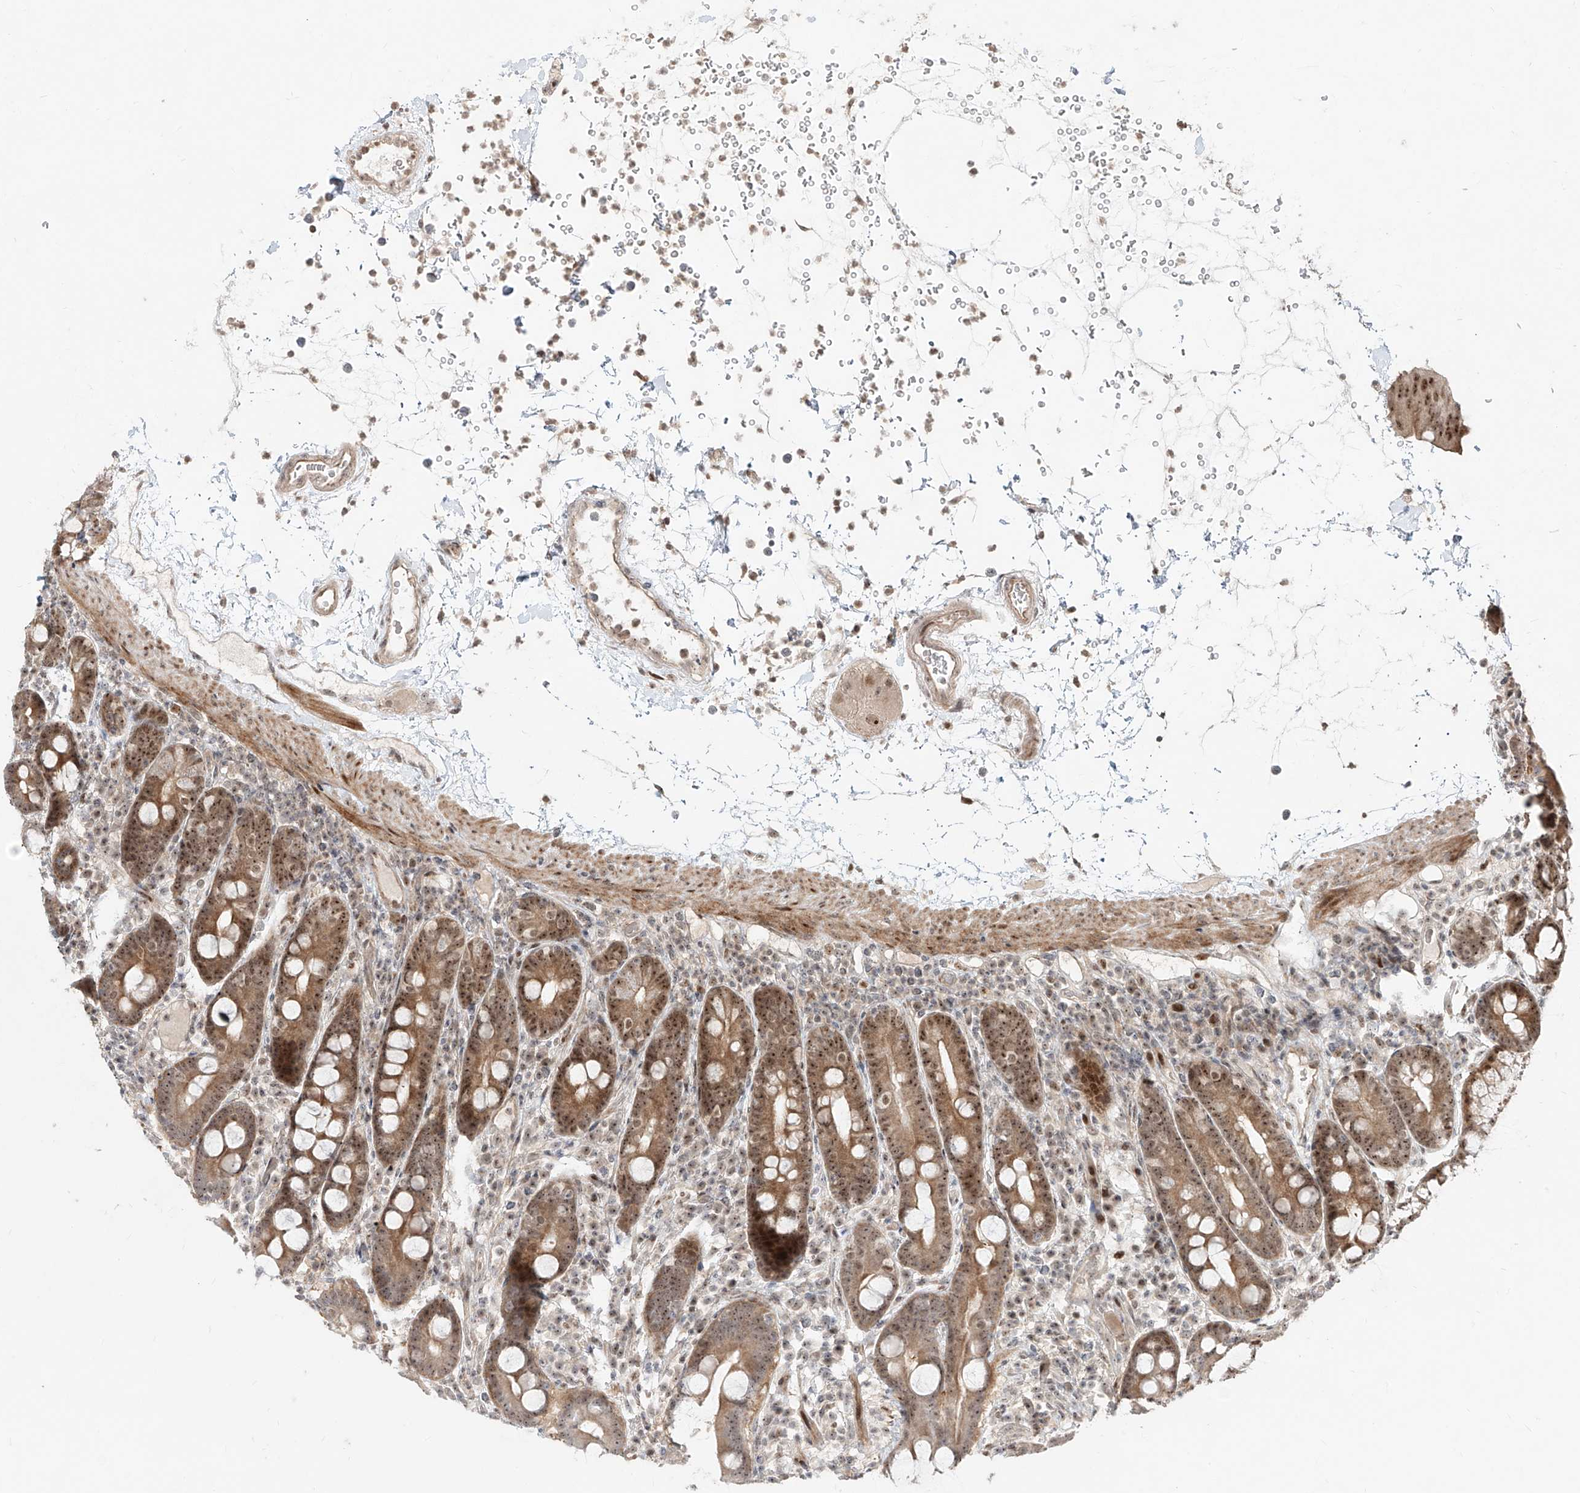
{"staining": {"intensity": "moderate", "quantity": "25%-75%", "location": "cytoplasmic/membranous,nuclear"}, "tissue": "duodenum", "cell_type": "Glandular cells", "image_type": "normal", "snomed": [{"axis": "morphology", "description": "Normal tissue, NOS"}, {"axis": "topography", "description": "Duodenum"}], "caption": "Immunohistochemistry (IHC) micrograph of benign duodenum: duodenum stained using IHC exhibits medium levels of moderate protein expression localized specifically in the cytoplasmic/membranous,nuclear of glandular cells, appearing as a cytoplasmic/membranous,nuclear brown color.", "gene": "ZNF710", "patient": {"sex": "male", "age": 54}}